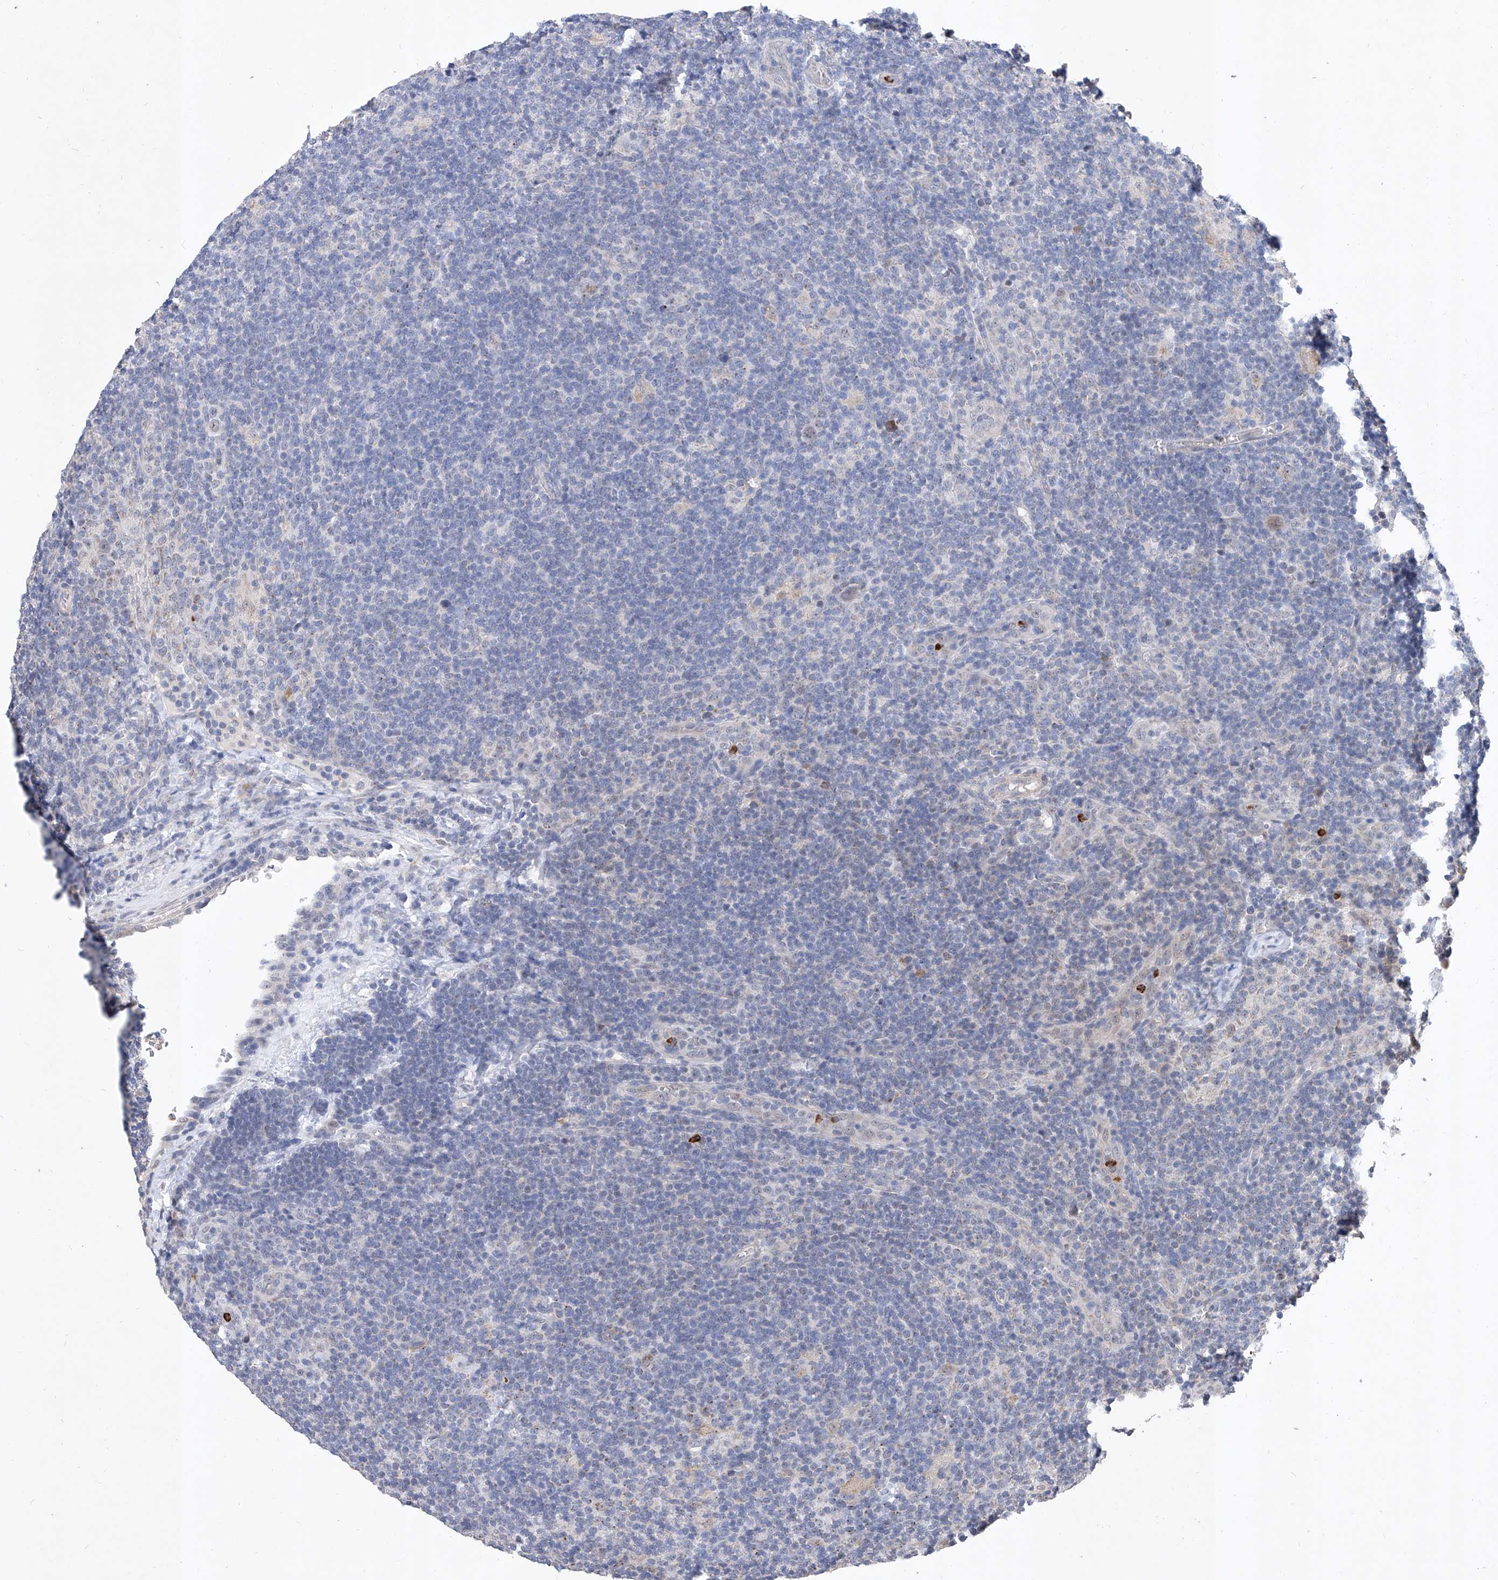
{"staining": {"intensity": "negative", "quantity": "none", "location": "none"}, "tissue": "lymphoma", "cell_type": "Tumor cells", "image_type": "cancer", "snomed": [{"axis": "morphology", "description": "Hodgkin's disease, NOS"}, {"axis": "topography", "description": "Lymph node"}], "caption": "This is a histopathology image of immunohistochemistry staining of lymphoma, which shows no expression in tumor cells.", "gene": "MFSD4B", "patient": {"sex": "female", "age": 57}}